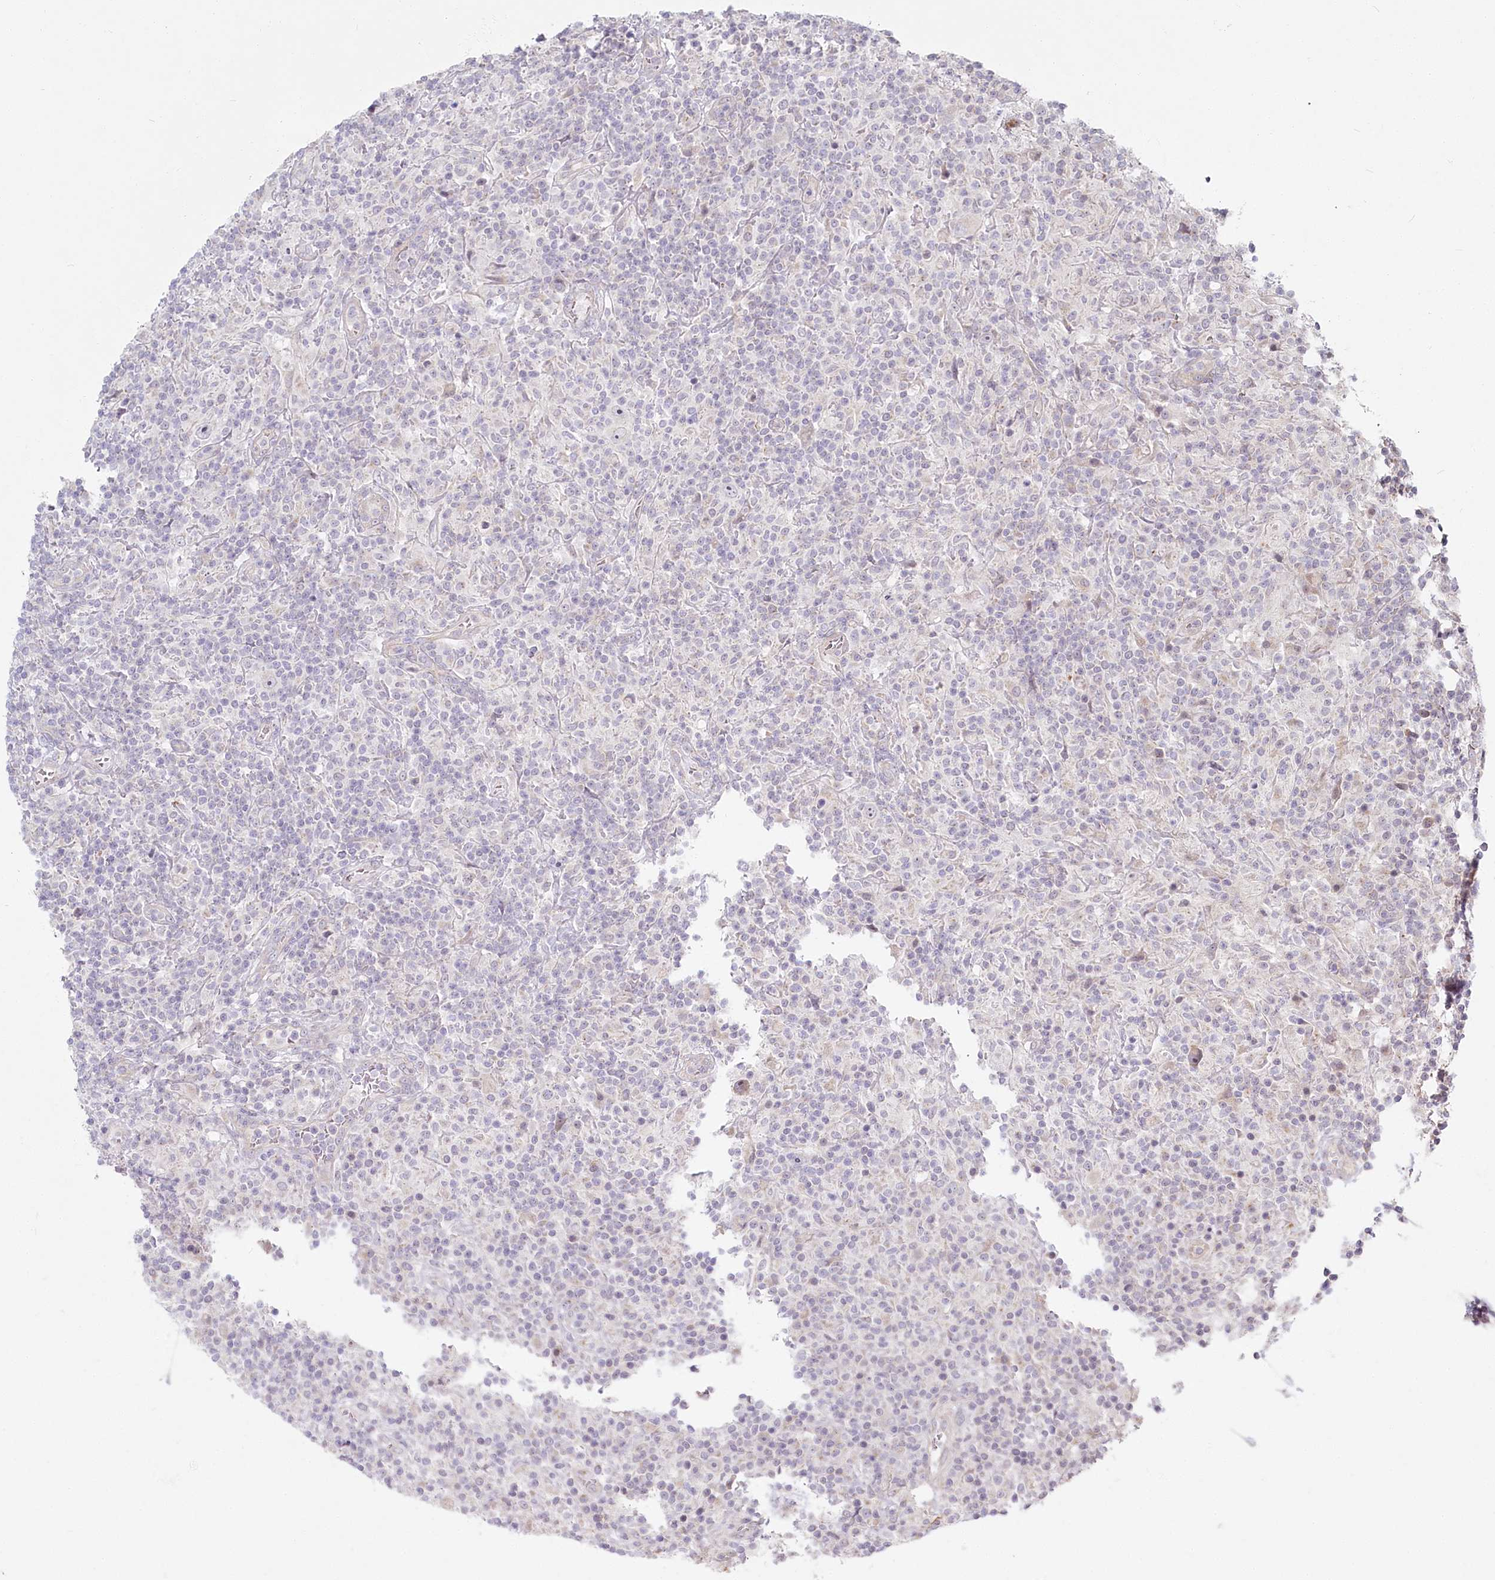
{"staining": {"intensity": "negative", "quantity": "none", "location": "none"}, "tissue": "lymphoma", "cell_type": "Tumor cells", "image_type": "cancer", "snomed": [{"axis": "morphology", "description": "Hodgkin's disease, NOS"}, {"axis": "topography", "description": "Lymph node"}], "caption": "Immunohistochemistry histopathology image of neoplastic tissue: lymphoma stained with DAB demonstrates no significant protein staining in tumor cells.", "gene": "SPINK13", "patient": {"sex": "male", "age": 70}}